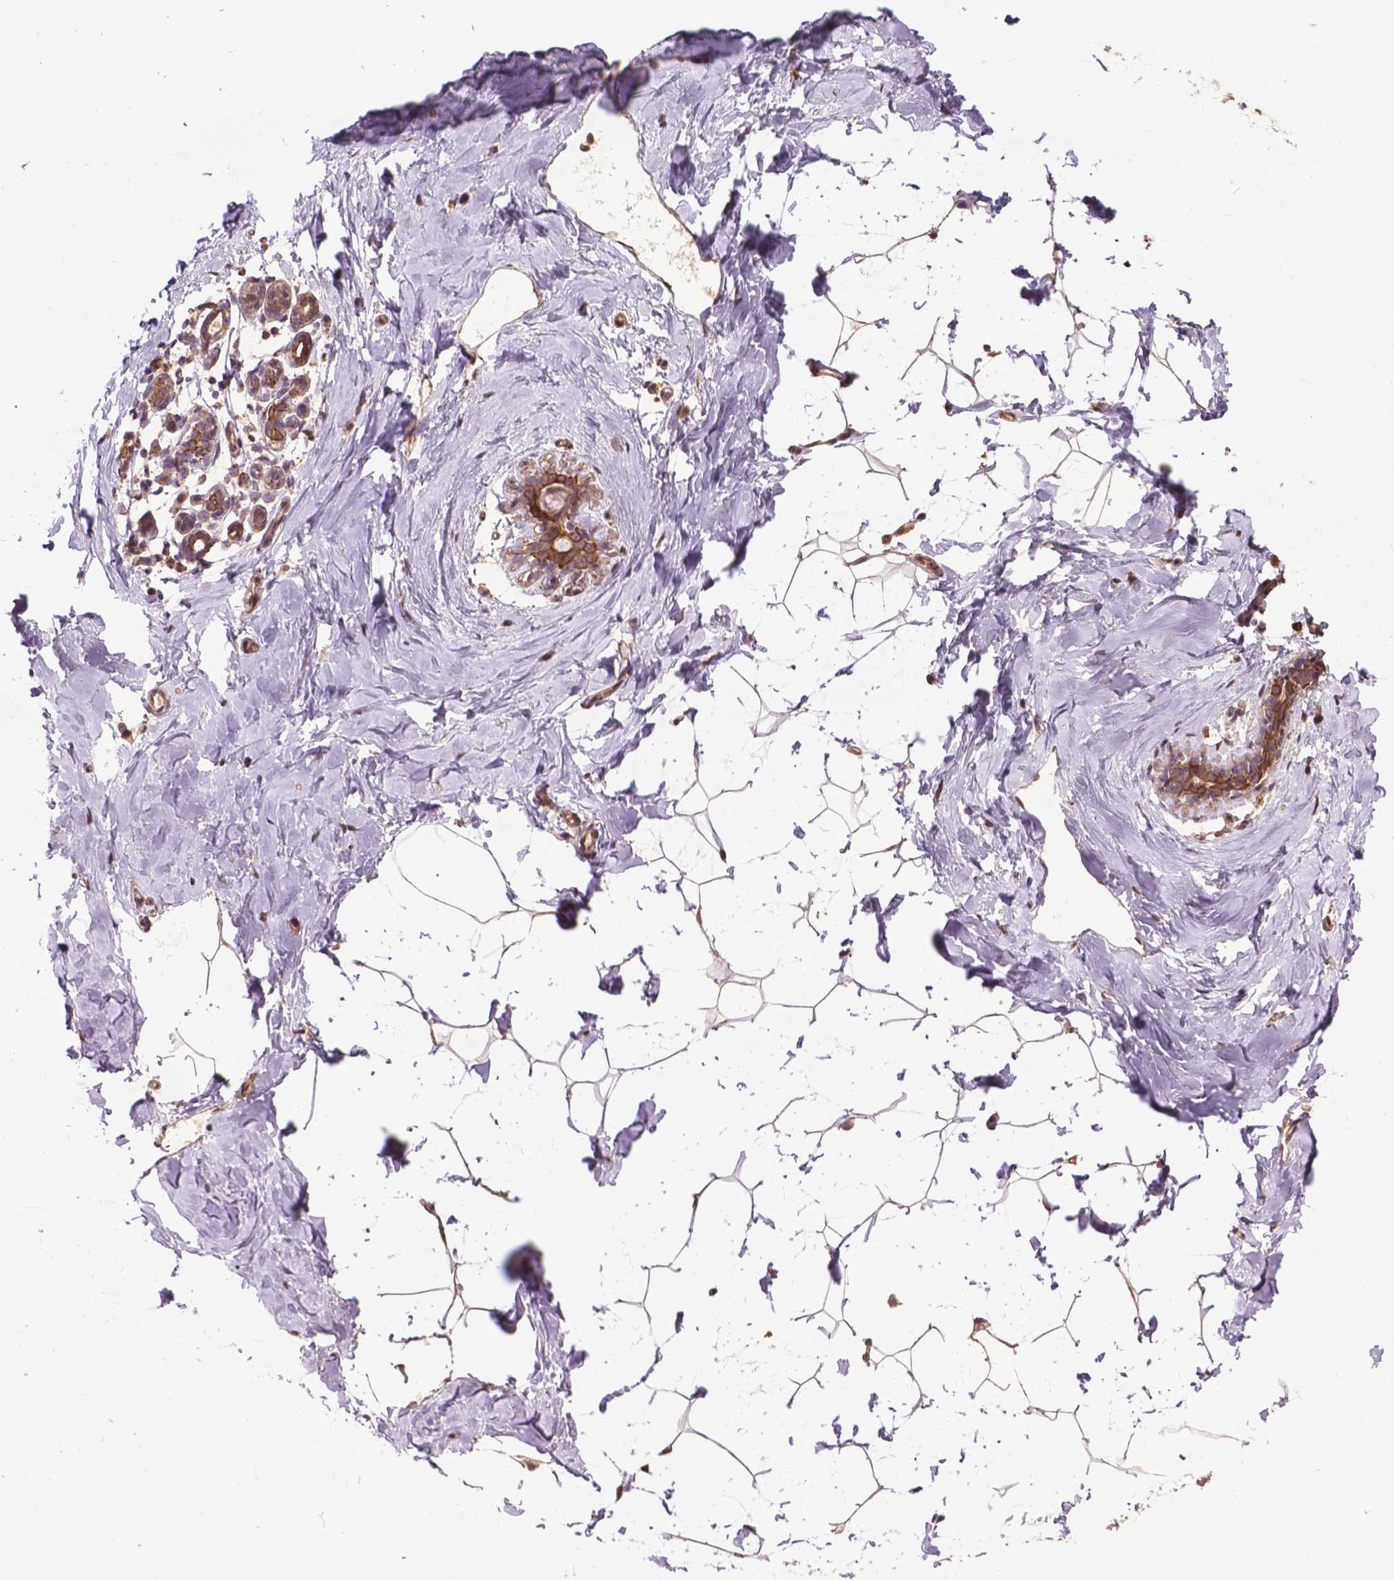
{"staining": {"intensity": "weak", "quantity": "25%-75%", "location": "cytoplasmic/membranous"}, "tissue": "breast", "cell_type": "Adipocytes", "image_type": "normal", "snomed": [{"axis": "morphology", "description": "Normal tissue, NOS"}, {"axis": "topography", "description": "Breast"}], "caption": "DAB (3,3'-diaminobenzidine) immunohistochemical staining of unremarkable breast displays weak cytoplasmic/membranous protein expression in approximately 25%-75% of adipocytes.", "gene": "GLRA2", "patient": {"sex": "female", "age": 32}}